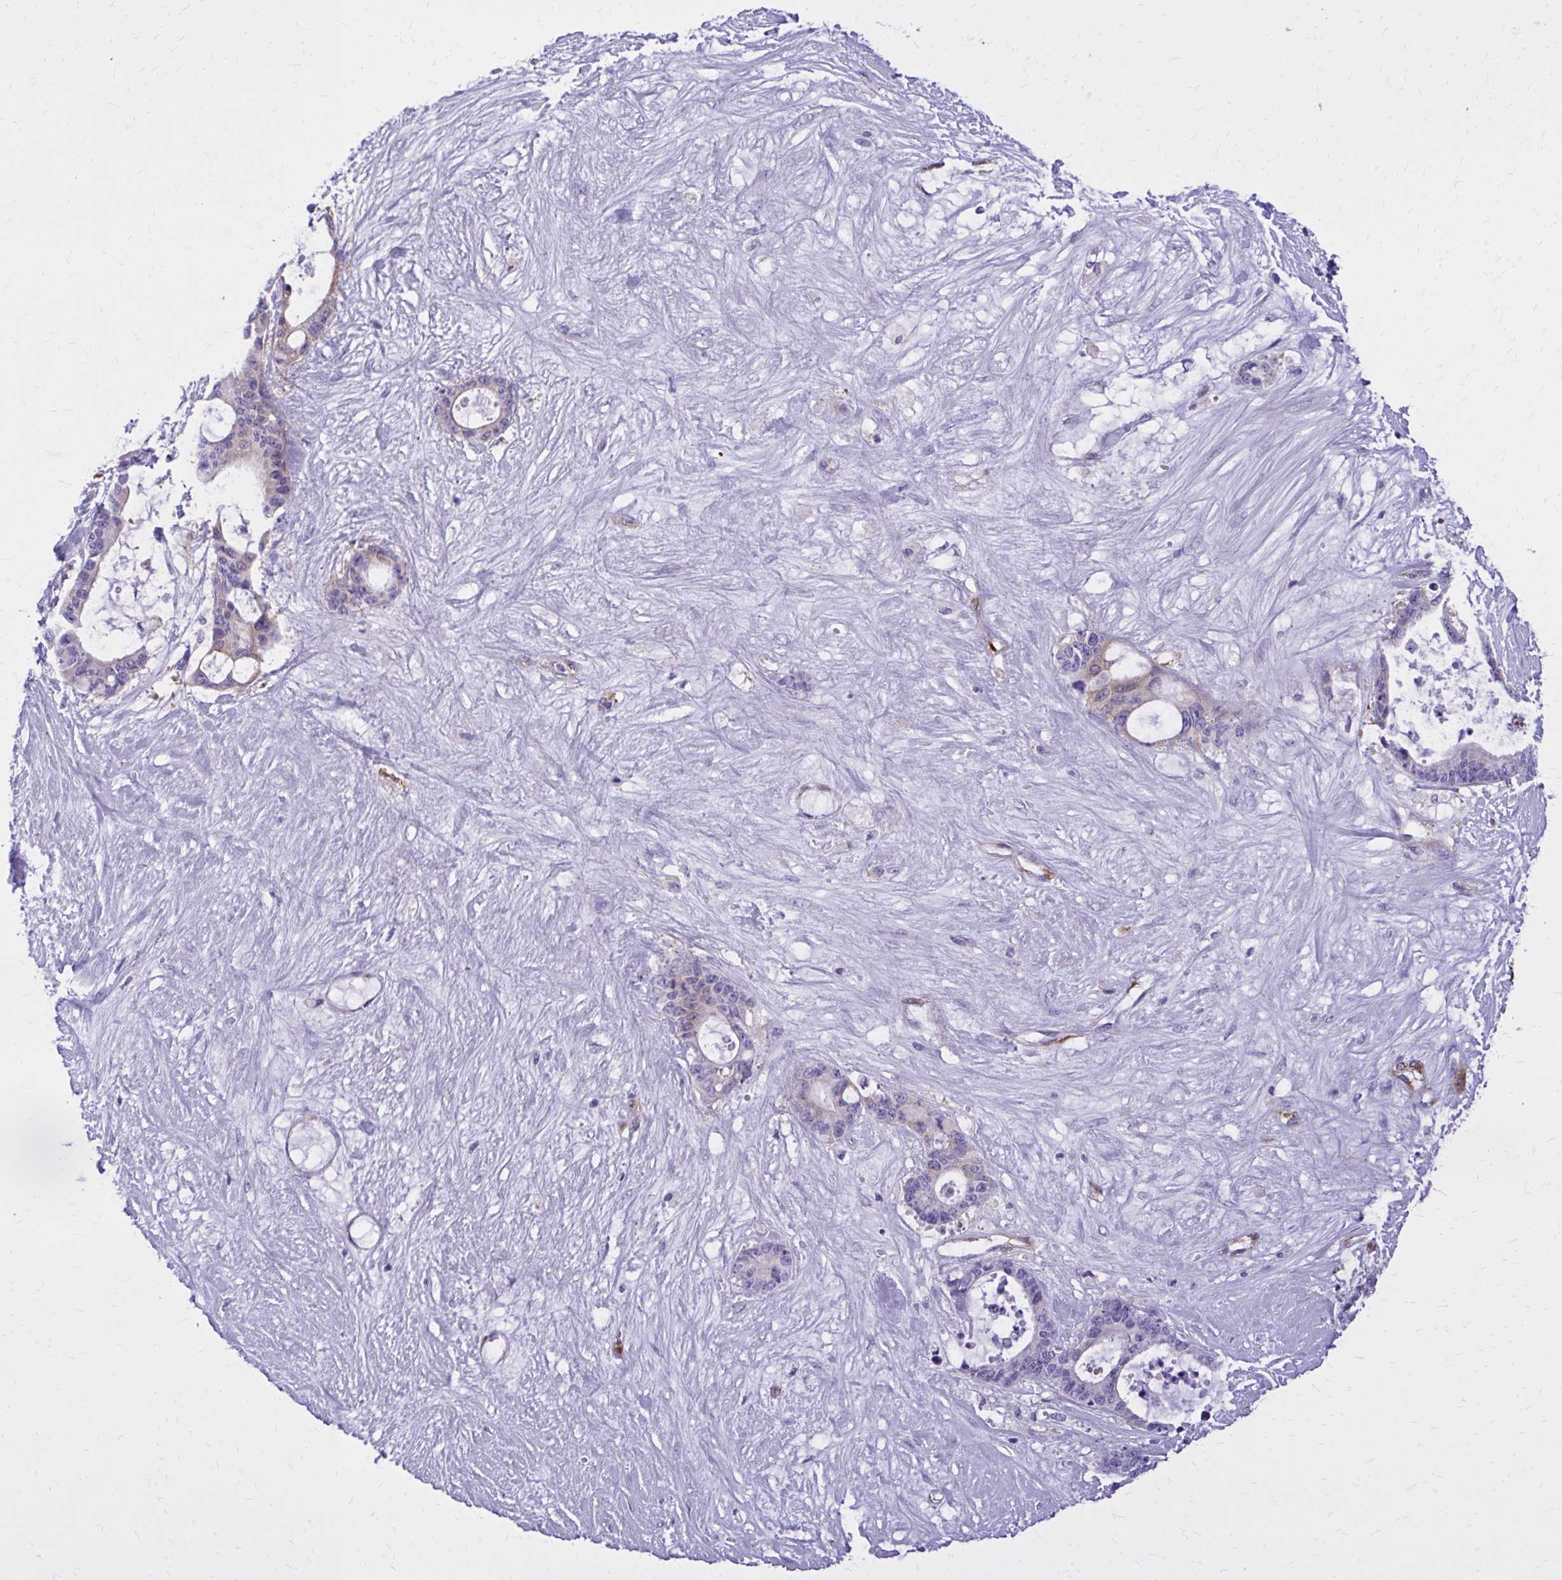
{"staining": {"intensity": "negative", "quantity": "none", "location": "none"}, "tissue": "liver cancer", "cell_type": "Tumor cells", "image_type": "cancer", "snomed": [{"axis": "morphology", "description": "Normal tissue, NOS"}, {"axis": "morphology", "description": "Cholangiocarcinoma"}, {"axis": "topography", "description": "Liver"}, {"axis": "topography", "description": "Peripheral nerve tissue"}], "caption": "Tumor cells are negative for brown protein staining in cholangiocarcinoma (liver). (DAB immunohistochemistry, high magnification).", "gene": "EPB41L1", "patient": {"sex": "female", "age": 73}}